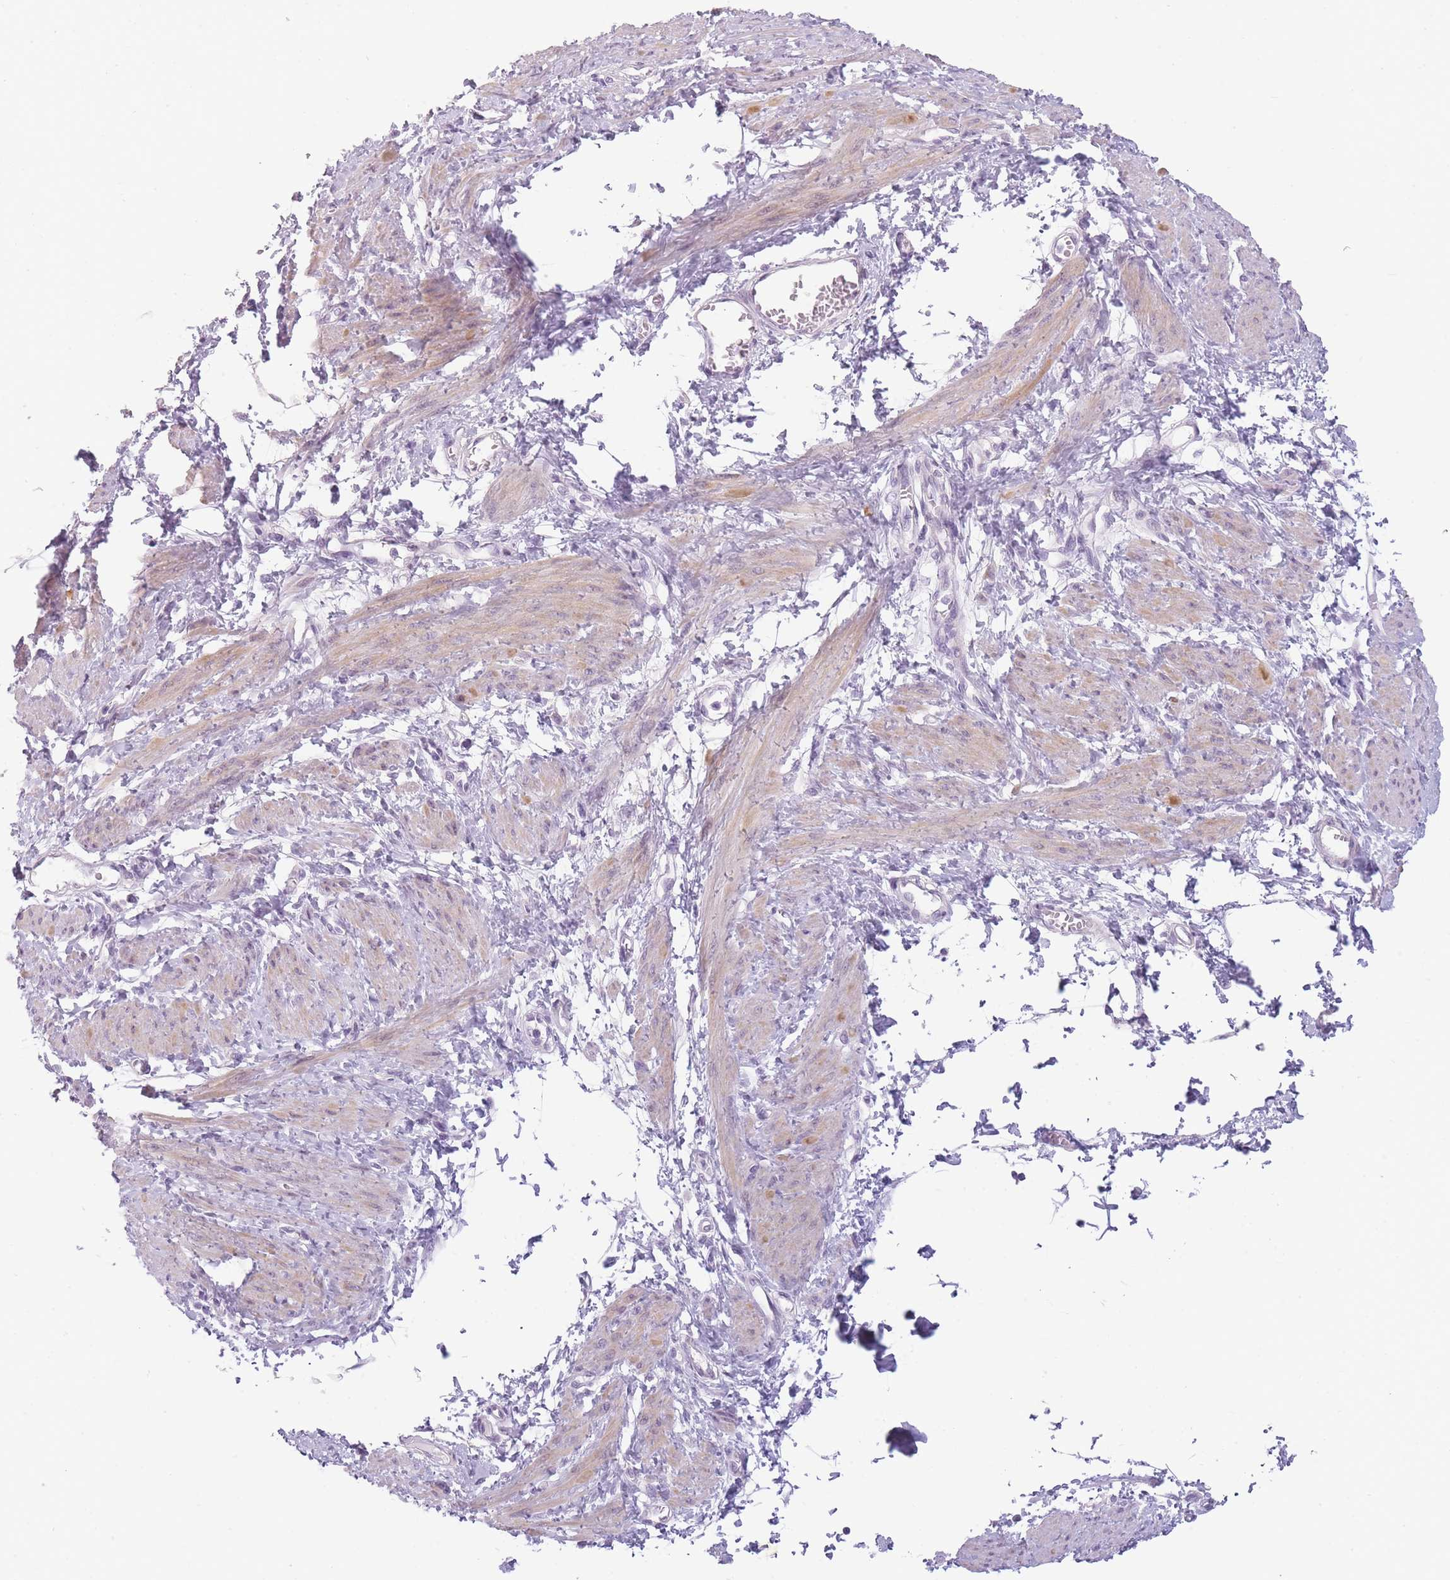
{"staining": {"intensity": "weak", "quantity": "25%-75%", "location": "cytoplasmic/membranous"}, "tissue": "smooth muscle", "cell_type": "Smooth muscle cells", "image_type": "normal", "snomed": [{"axis": "morphology", "description": "Normal tissue, NOS"}, {"axis": "topography", "description": "Smooth muscle"}, {"axis": "topography", "description": "Uterus"}], "caption": "About 25%-75% of smooth muscle cells in unremarkable human smooth muscle reveal weak cytoplasmic/membranous protein positivity as visualized by brown immunohistochemical staining.", "gene": "TMEM236", "patient": {"sex": "female", "age": 39}}